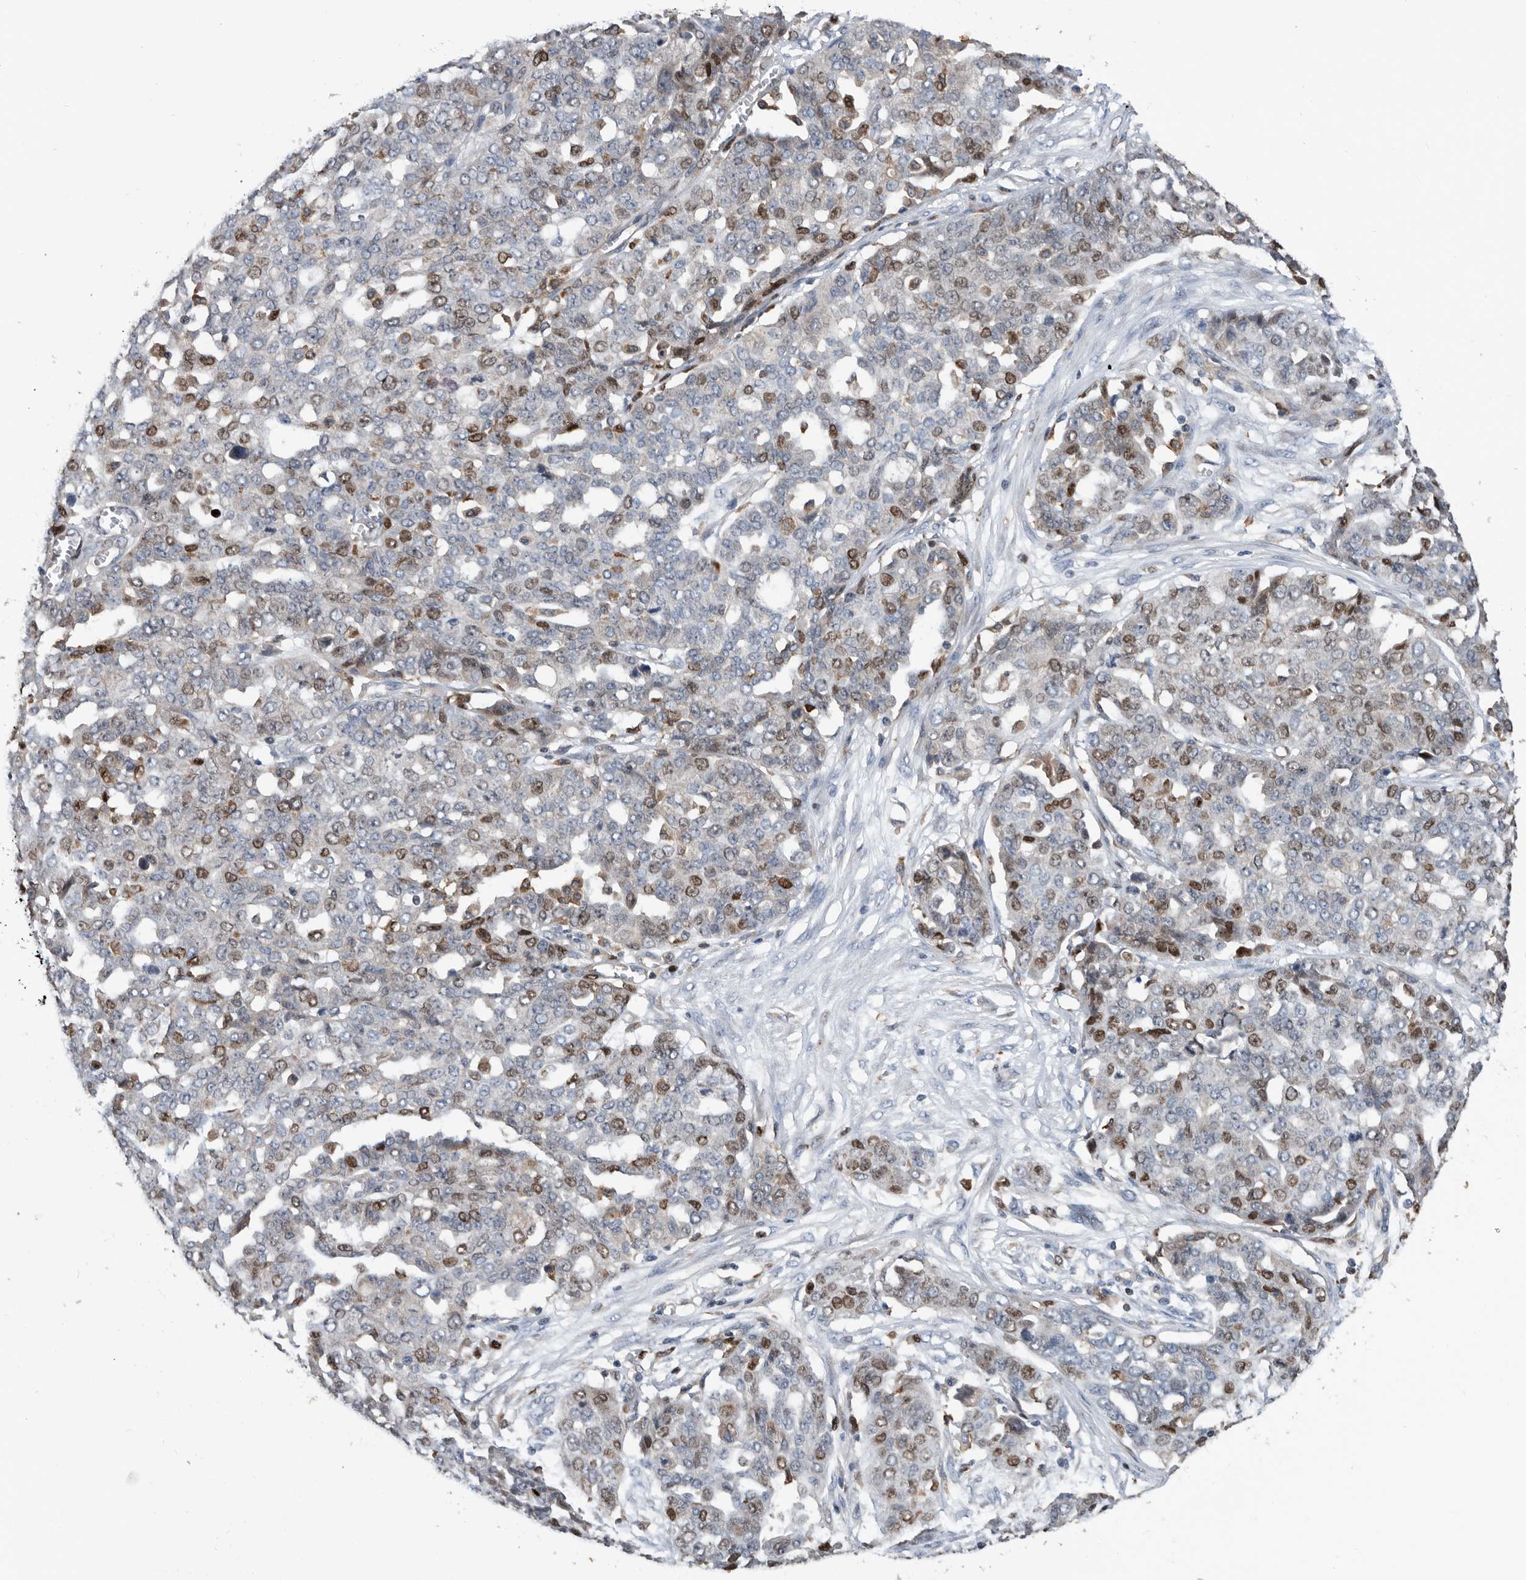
{"staining": {"intensity": "moderate", "quantity": "25%-75%", "location": "nuclear"}, "tissue": "ovarian cancer", "cell_type": "Tumor cells", "image_type": "cancer", "snomed": [{"axis": "morphology", "description": "Cystadenocarcinoma, serous, NOS"}, {"axis": "topography", "description": "Soft tissue"}, {"axis": "topography", "description": "Ovary"}], "caption": "Moderate nuclear expression is appreciated in approximately 25%-75% of tumor cells in ovarian cancer (serous cystadenocarcinoma).", "gene": "ATAD2", "patient": {"sex": "female", "age": 57}}